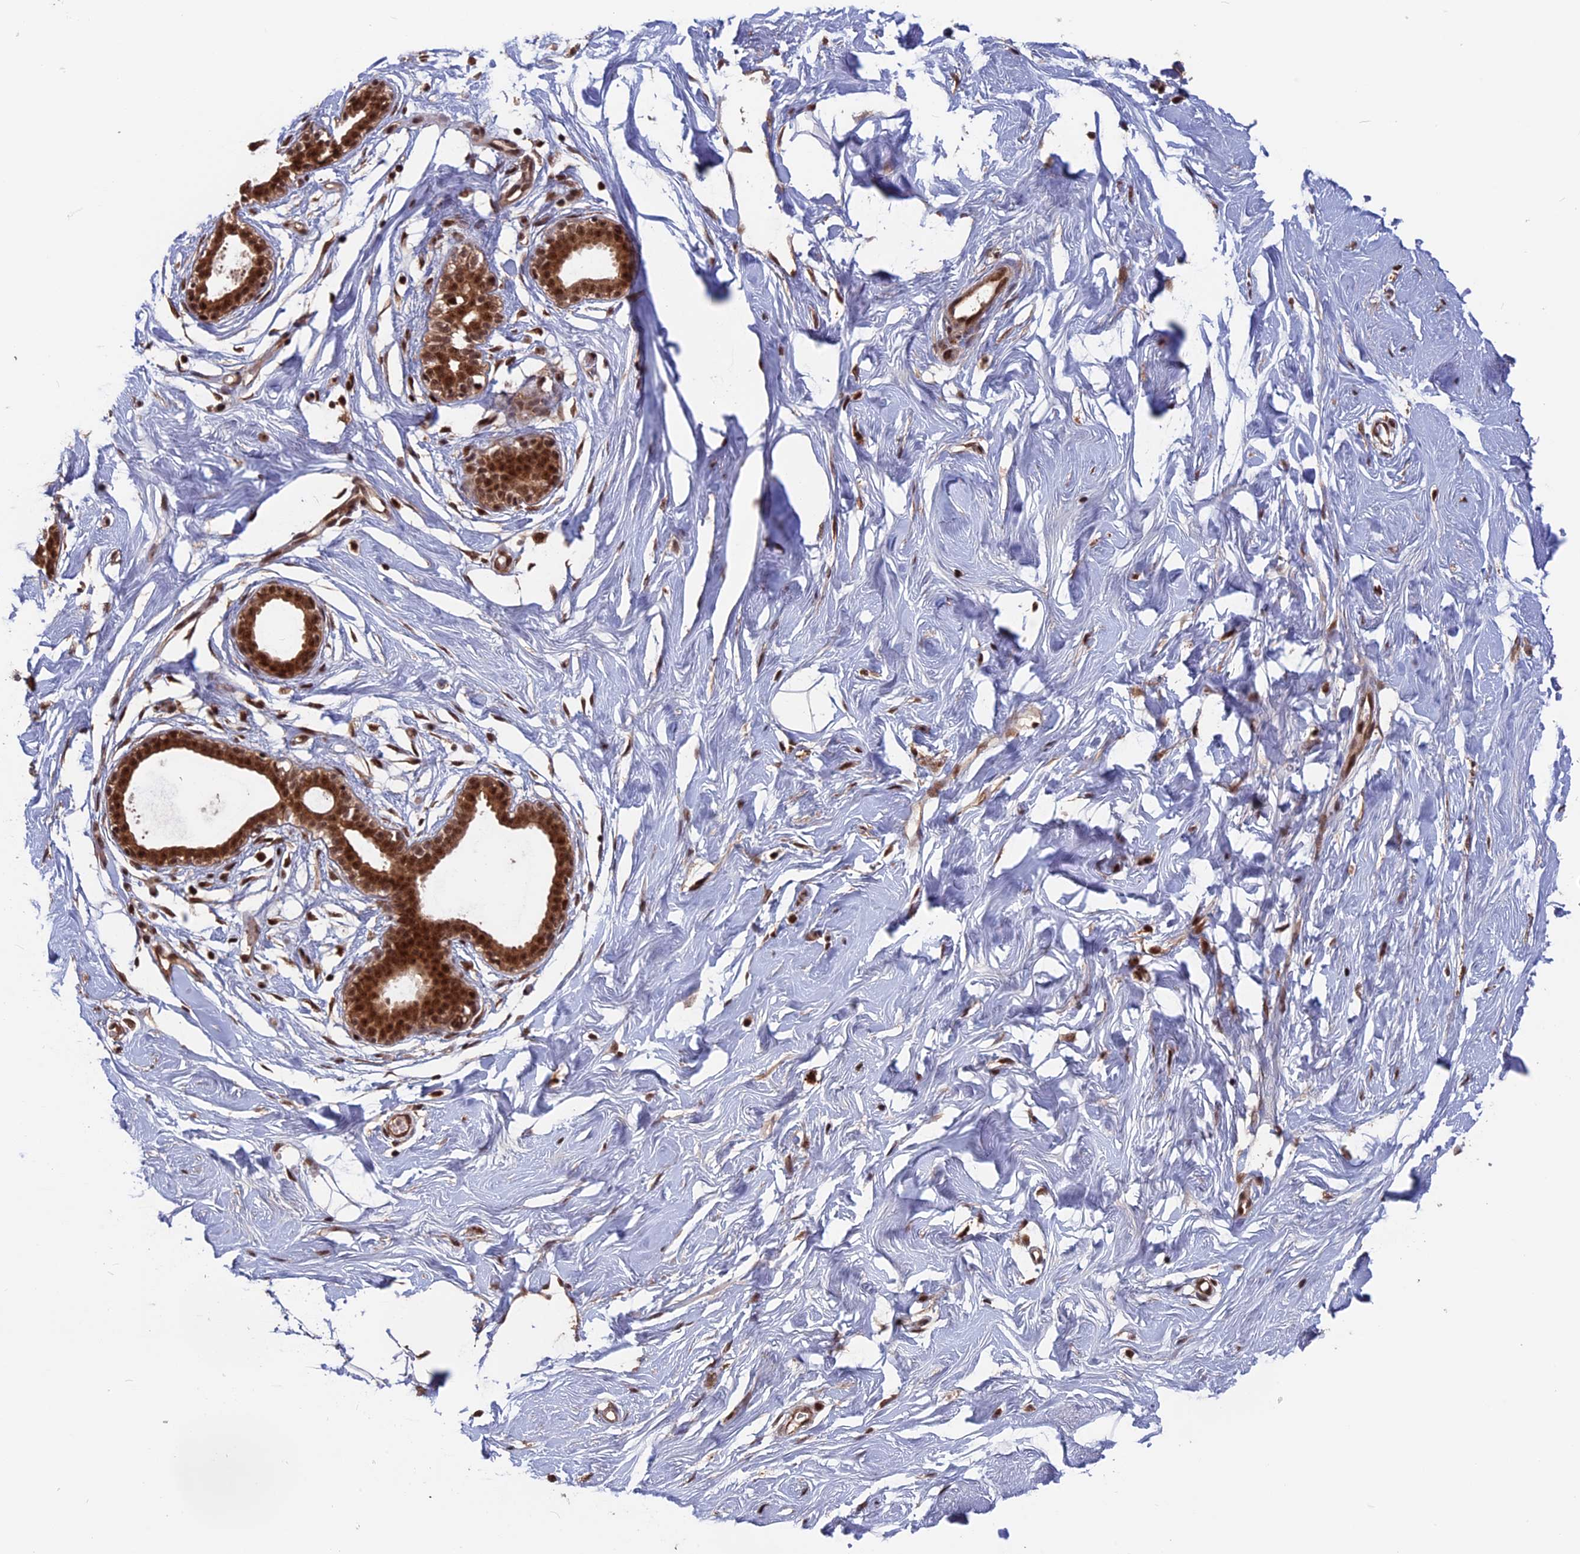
{"staining": {"intensity": "negative", "quantity": "none", "location": "none"}, "tissue": "breast", "cell_type": "Adipocytes", "image_type": "normal", "snomed": [{"axis": "morphology", "description": "Normal tissue, NOS"}, {"axis": "morphology", "description": "Adenoma, NOS"}, {"axis": "topography", "description": "Breast"}], "caption": "Adipocytes are negative for brown protein staining in unremarkable breast. (Brightfield microscopy of DAB (3,3'-diaminobenzidine) immunohistochemistry (IHC) at high magnification).", "gene": "CACTIN", "patient": {"sex": "female", "age": 23}}